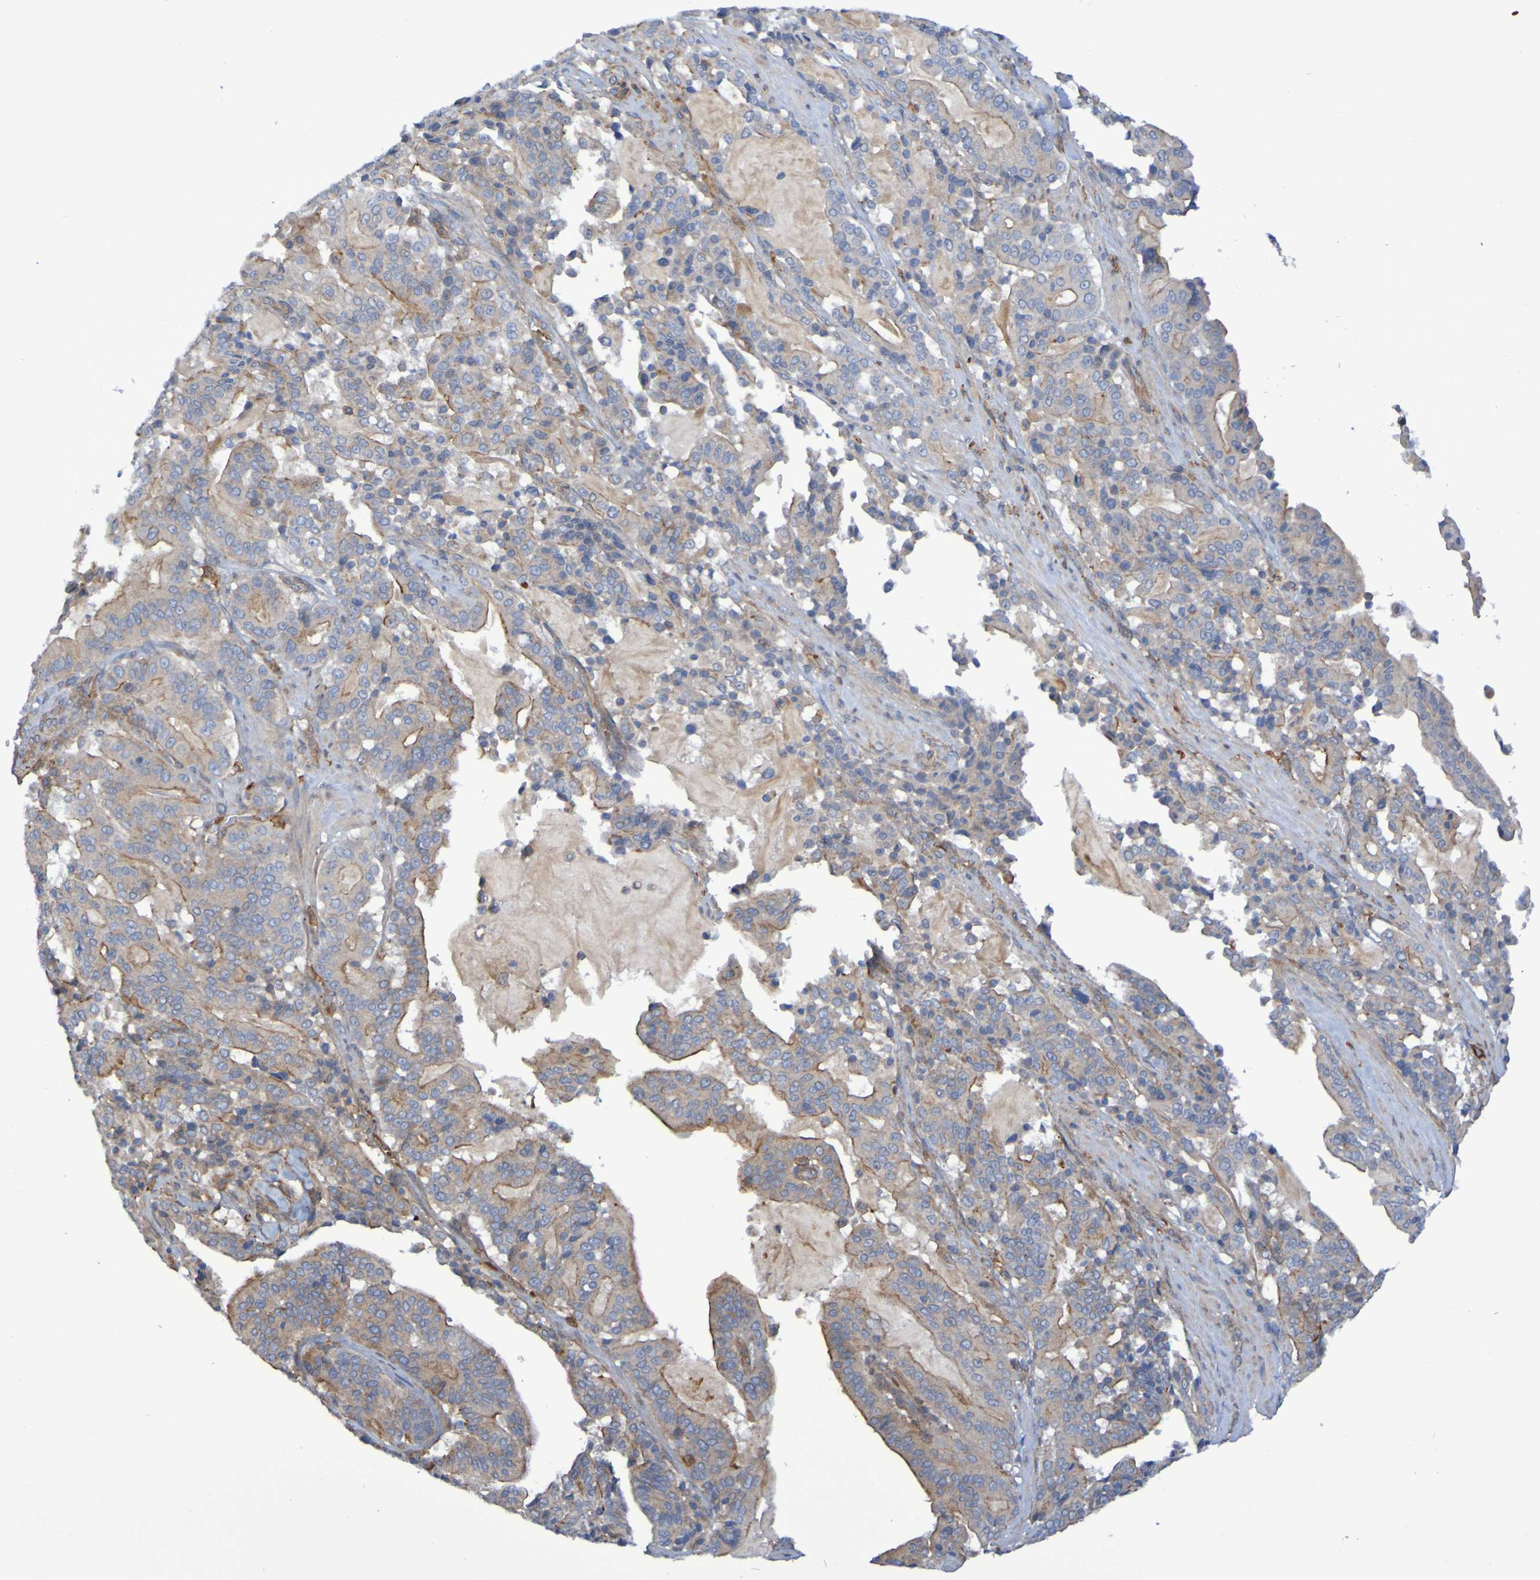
{"staining": {"intensity": "weak", "quantity": ">75%", "location": "cytoplasmic/membranous"}, "tissue": "pancreatic cancer", "cell_type": "Tumor cells", "image_type": "cancer", "snomed": [{"axis": "morphology", "description": "Adenocarcinoma, NOS"}, {"axis": "topography", "description": "Pancreas"}], "caption": "Adenocarcinoma (pancreatic) tissue reveals weak cytoplasmic/membranous expression in about >75% of tumor cells, visualized by immunohistochemistry.", "gene": "SCRG1", "patient": {"sex": "male", "age": 63}}